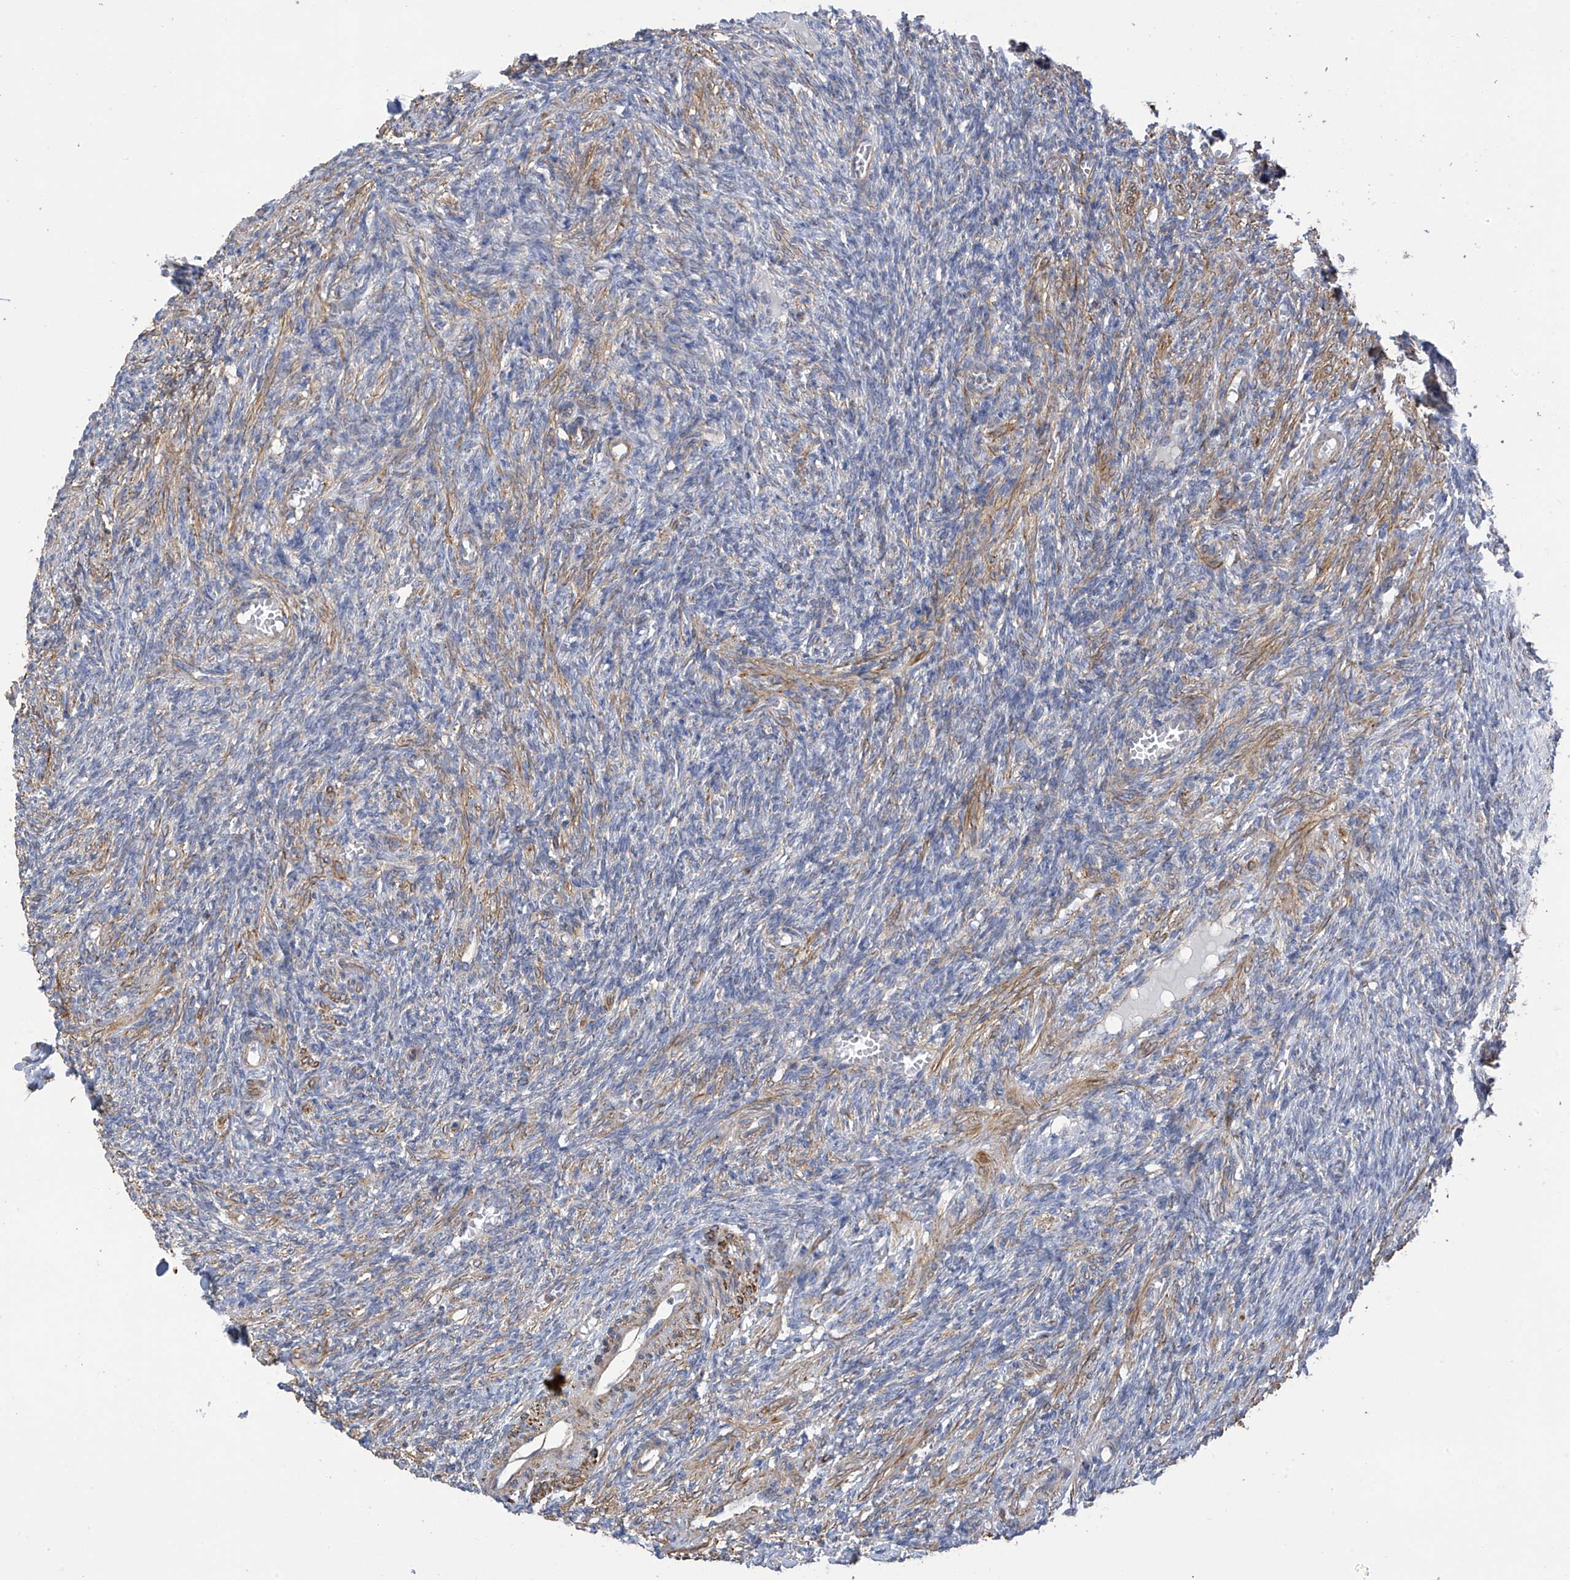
{"staining": {"intensity": "moderate", "quantity": "<25%", "location": "cytoplasmic/membranous"}, "tissue": "ovary", "cell_type": "Ovarian stroma cells", "image_type": "normal", "snomed": [{"axis": "morphology", "description": "Normal tissue, NOS"}, {"axis": "topography", "description": "Ovary"}], "caption": "Moderate cytoplasmic/membranous protein expression is identified in approximately <25% of ovarian stroma cells in ovary. The staining is performed using DAB (3,3'-diaminobenzidine) brown chromogen to label protein expression. The nuclei are counter-stained blue using hematoxylin.", "gene": "ITM2B", "patient": {"sex": "female", "age": 27}}